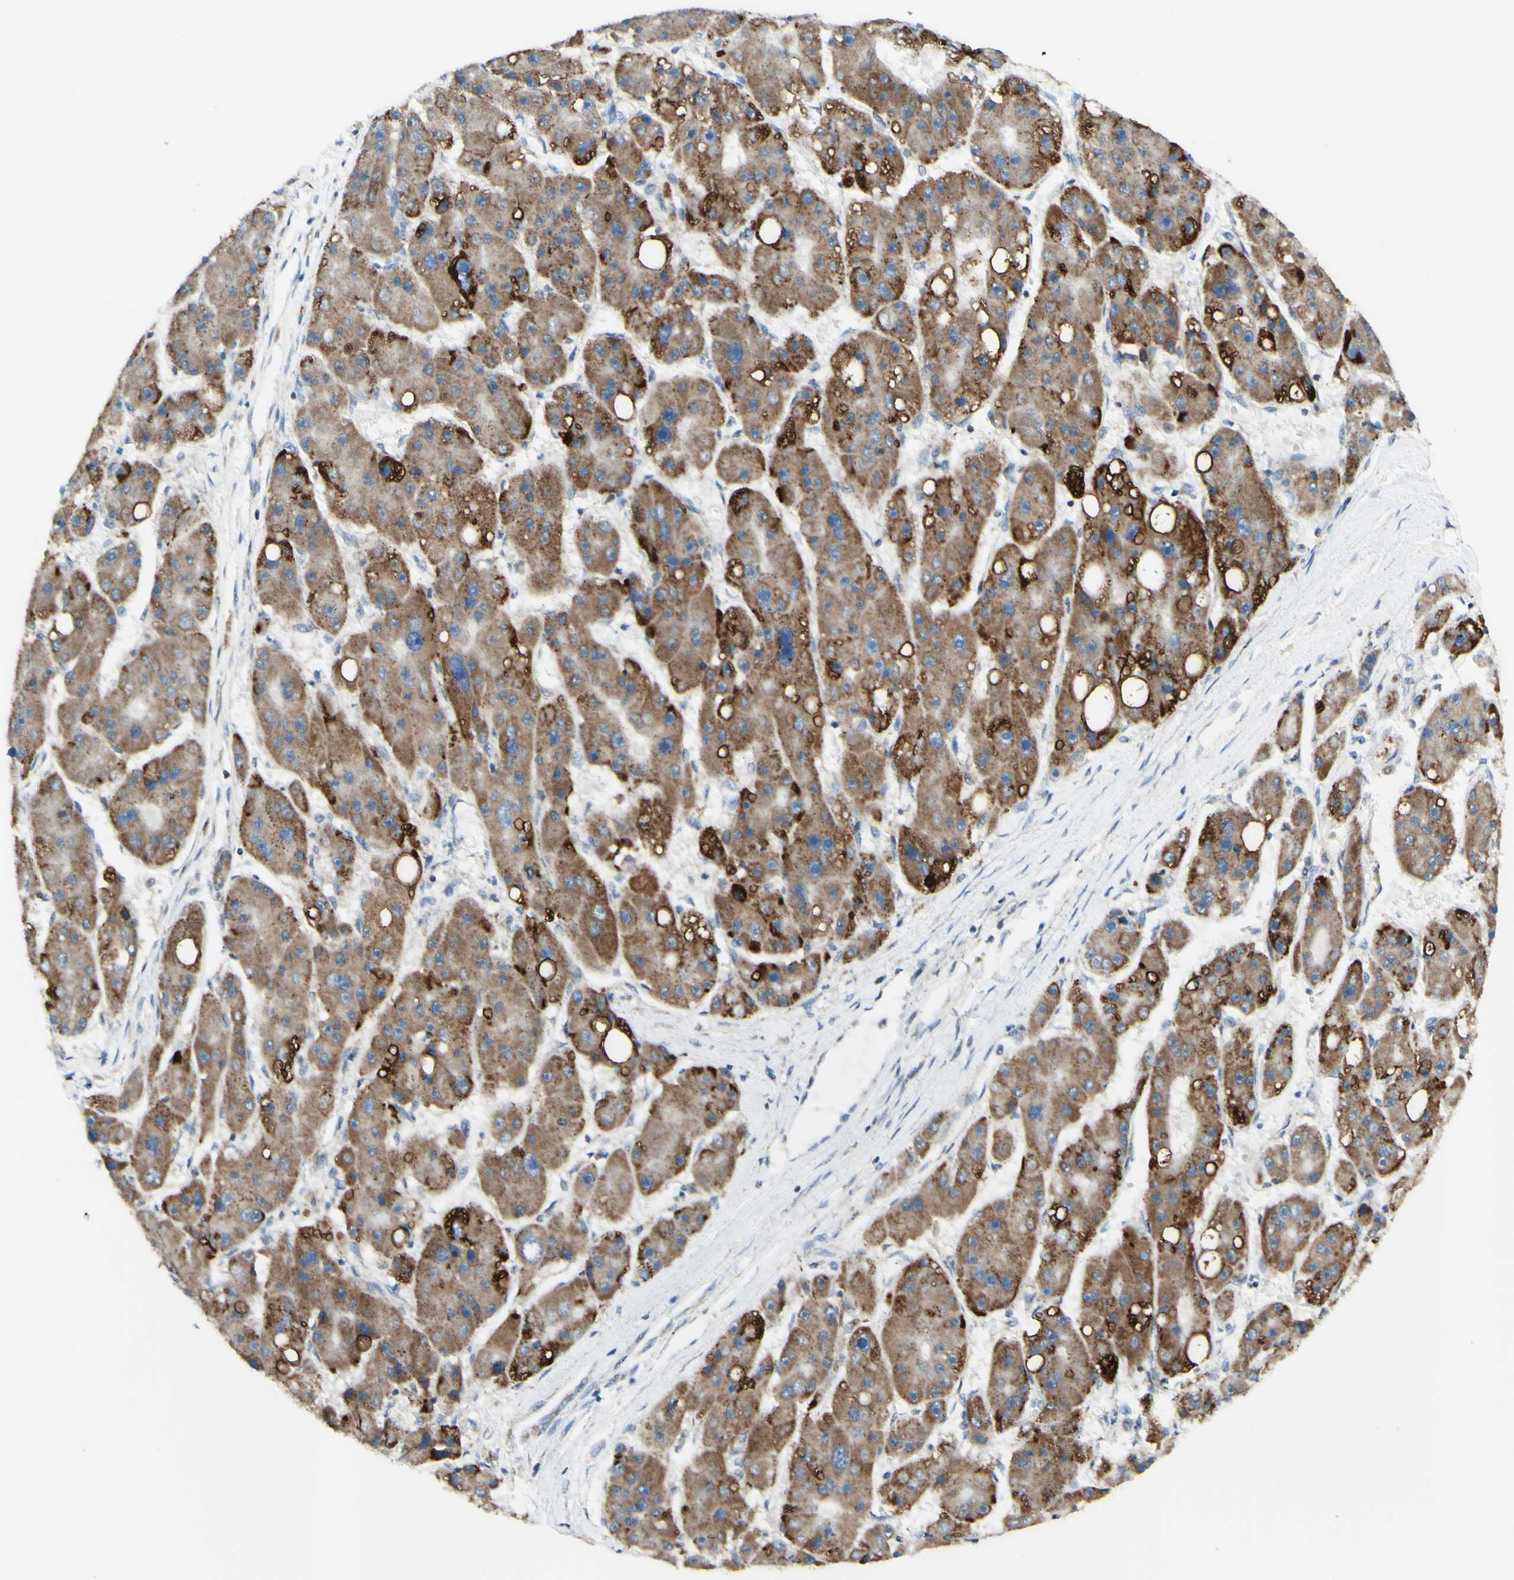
{"staining": {"intensity": "moderate", "quantity": ">75%", "location": "cytoplasmic/membranous"}, "tissue": "liver cancer", "cell_type": "Tumor cells", "image_type": "cancer", "snomed": [{"axis": "morphology", "description": "Carcinoma, Hepatocellular, NOS"}, {"axis": "topography", "description": "Liver"}], "caption": "Approximately >75% of tumor cells in human liver cancer display moderate cytoplasmic/membranous protein staining as visualized by brown immunohistochemical staining.", "gene": "DHRS3", "patient": {"sex": "female", "age": 61}}